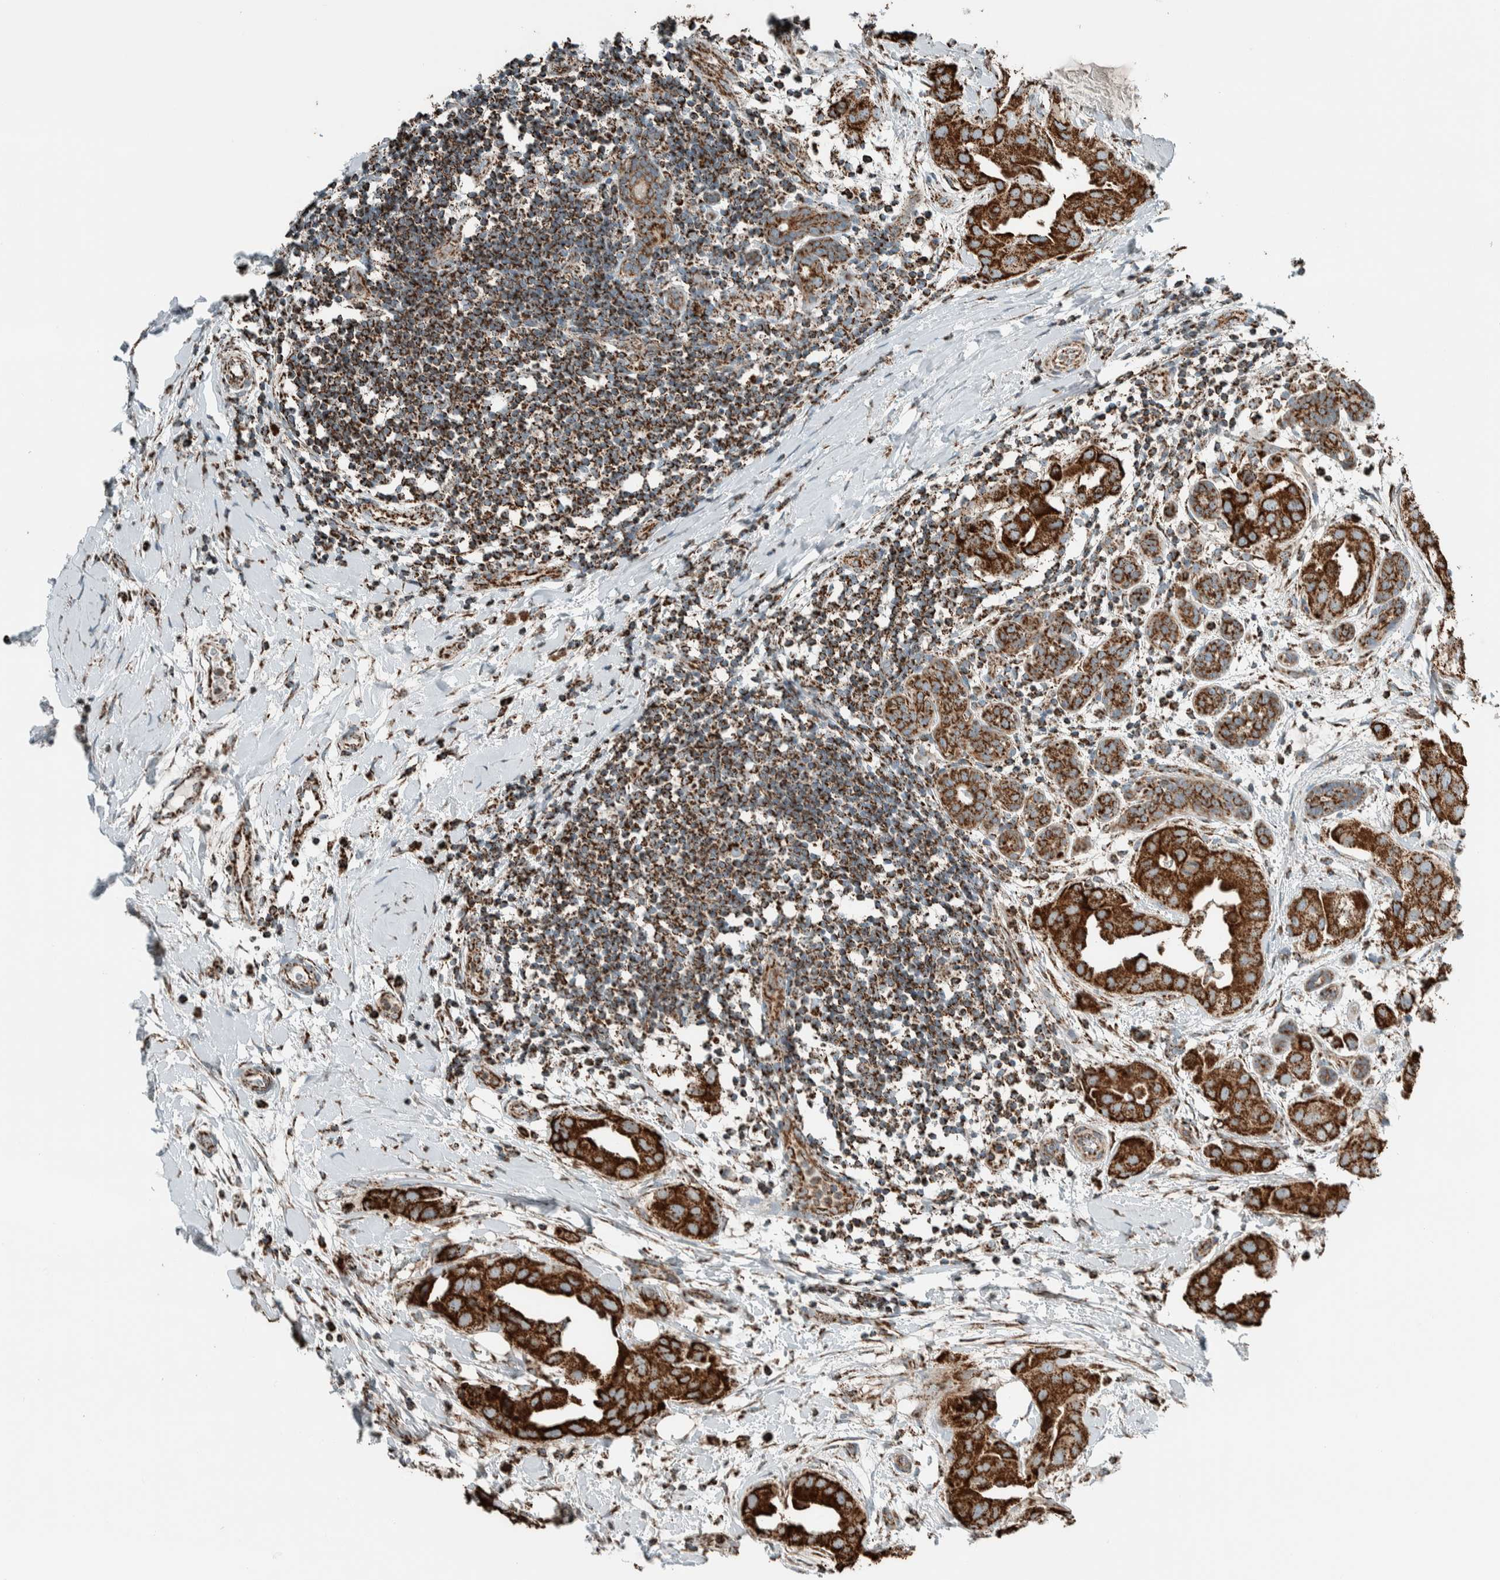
{"staining": {"intensity": "strong", "quantity": ">75%", "location": "cytoplasmic/membranous"}, "tissue": "breast cancer", "cell_type": "Tumor cells", "image_type": "cancer", "snomed": [{"axis": "morphology", "description": "Duct carcinoma"}, {"axis": "topography", "description": "Breast"}], "caption": "Immunohistochemistry histopathology image of infiltrating ductal carcinoma (breast) stained for a protein (brown), which shows high levels of strong cytoplasmic/membranous expression in approximately >75% of tumor cells.", "gene": "ZNF454", "patient": {"sex": "female", "age": 40}}